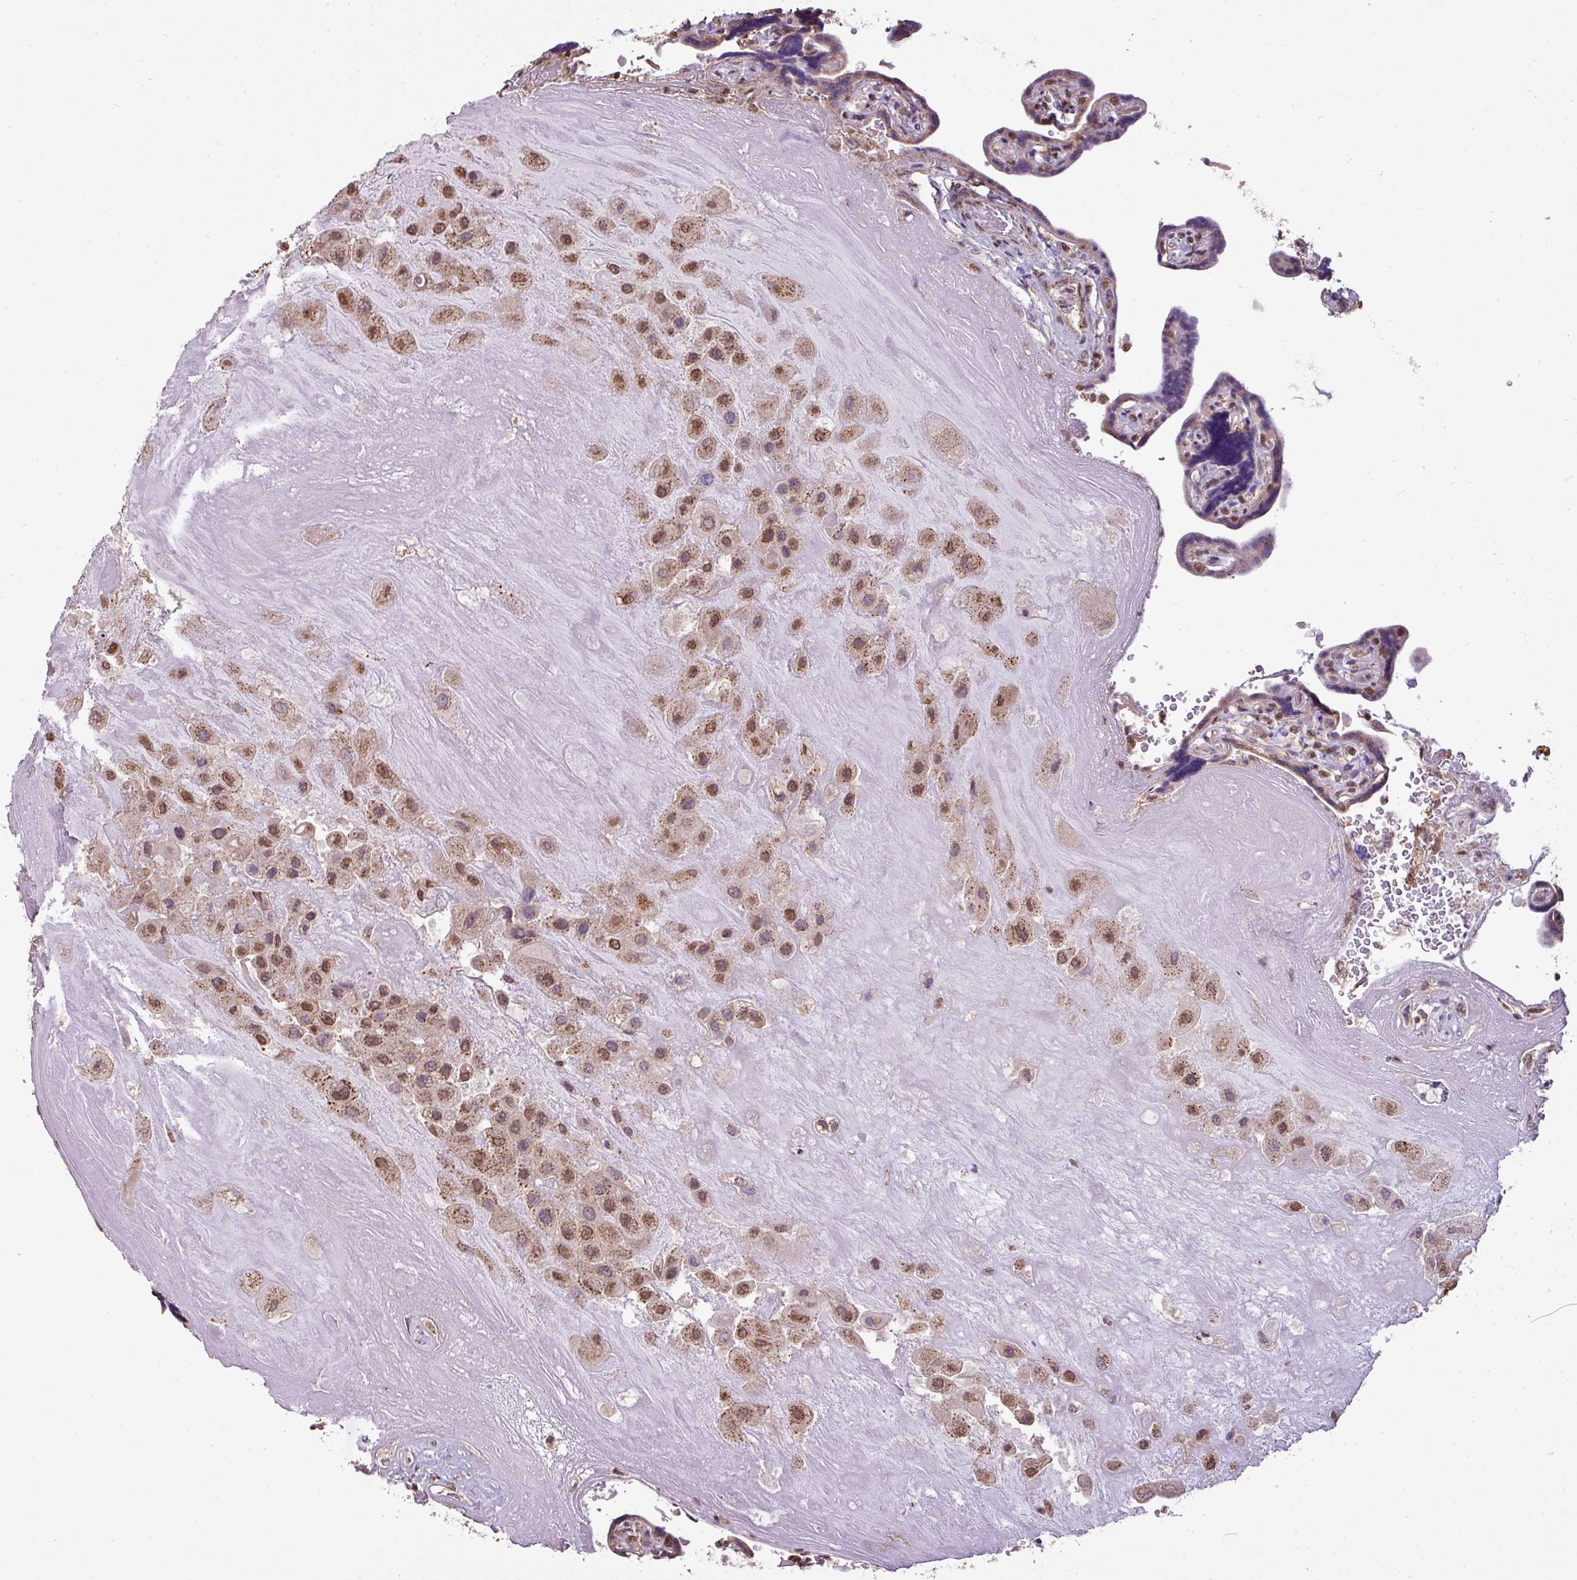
{"staining": {"intensity": "moderate", "quantity": ">75%", "location": "cytoplasmic/membranous,nuclear"}, "tissue": "placenta", "cell_type": "Decidual cells", "image_type": "normal", "snomed": [{"axis": "morphology", "description": "Normal tissue, NOS"}, {"axis": "topography", "description": "Placenta"}], "caption": "Decidual cells exhibit medium levels of moderate cytoplasmic/membranous,nuclear expression in about >75% of cells in normal human placenta. Immunohistochemistry (ihc) stains the protein of interest in brown and the nuclei are stained blue.", "gene": "JPH2", "patient": {"sex": "female", "age": 32}}